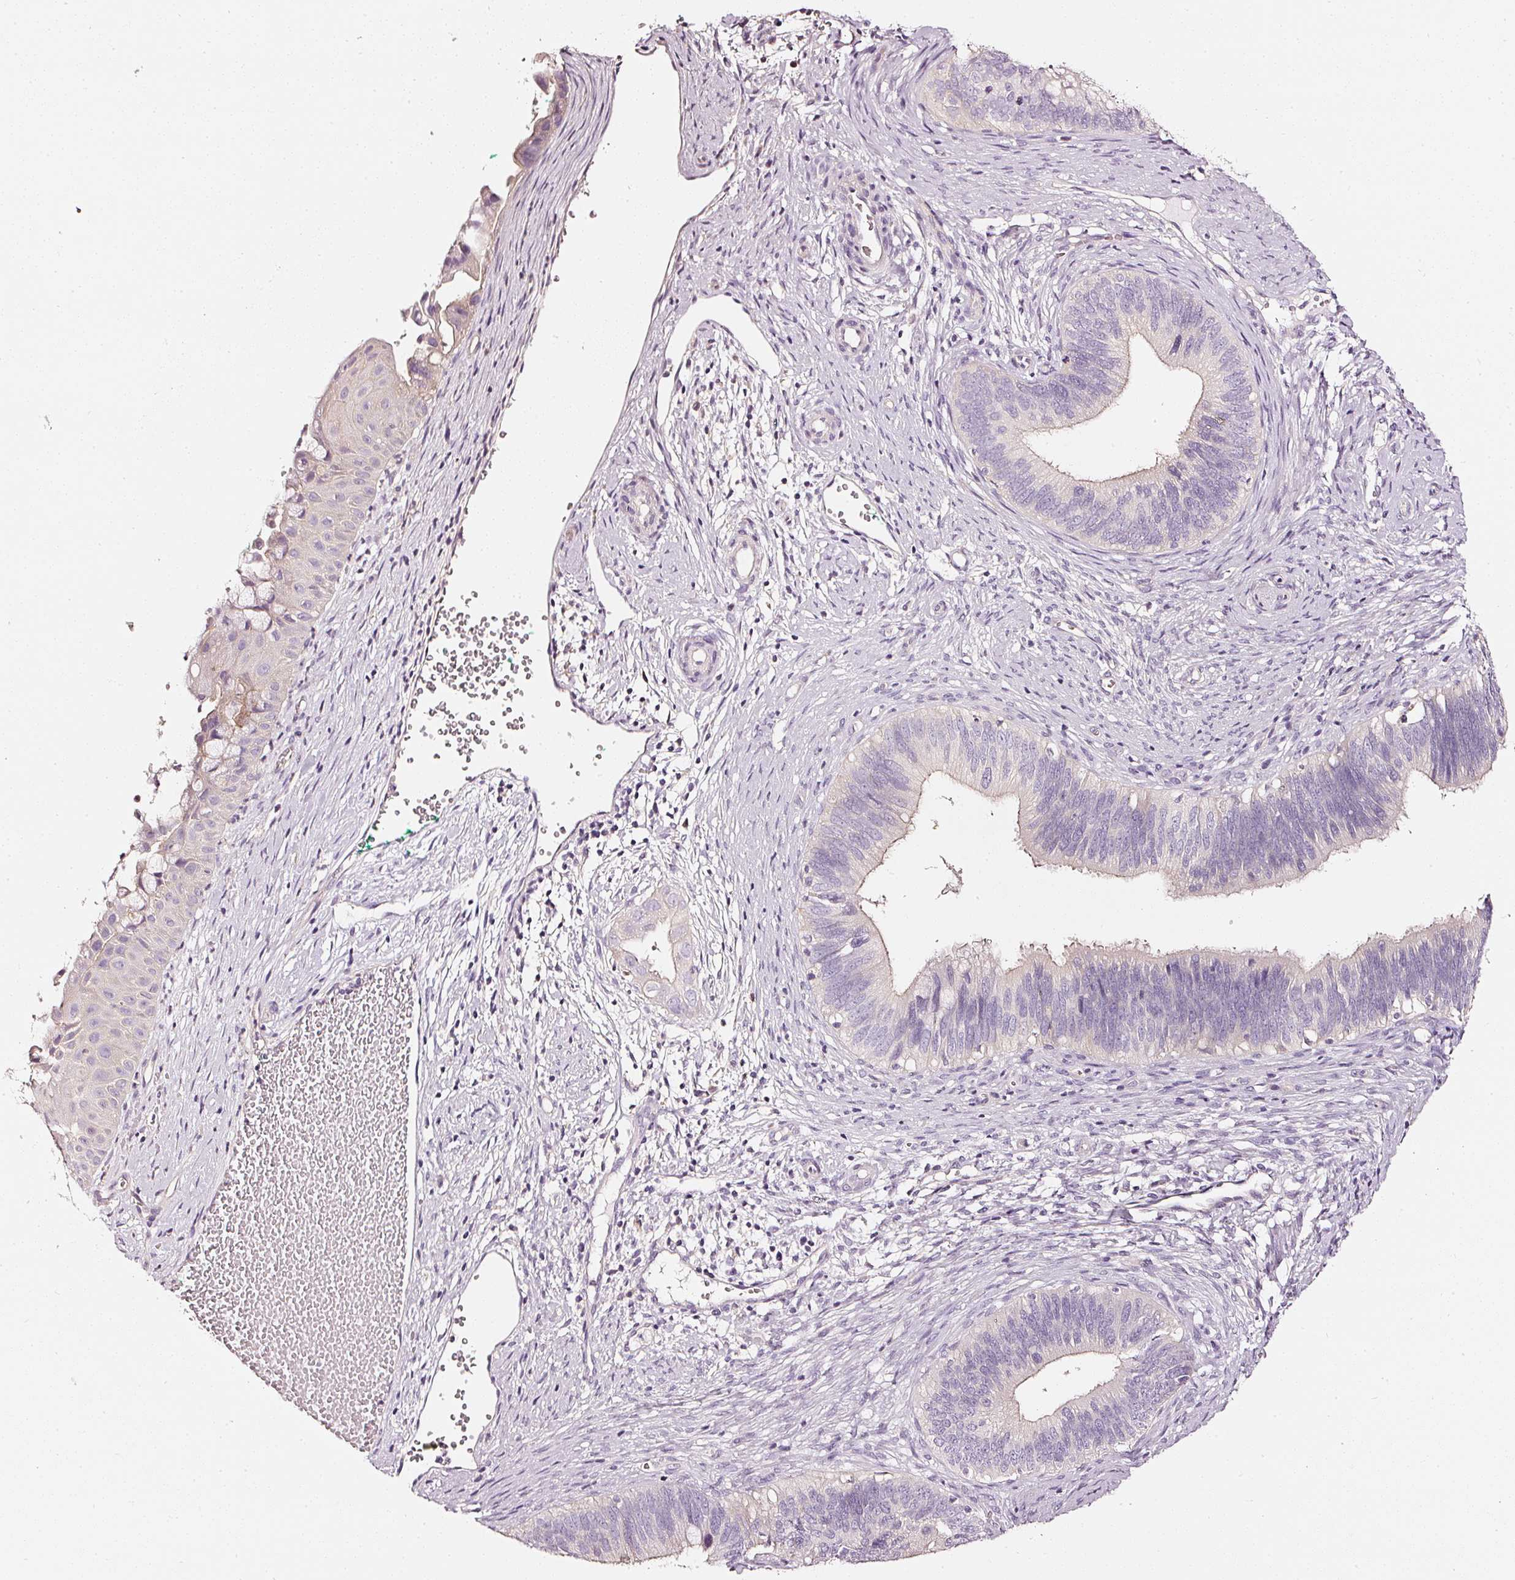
{"staining": {"intensity": "weak", "quantity": "25%-75%", "location": "cytoplasmic/membranous"}, "tissue": "cervical cancer", "cell_type": "Tumor cells", "image_type": "cancer", "snomed": [{"axis": "morphology", "description": "Adenocarcinoma, NOS"}, {"axis": "topography", "description": "Cervix"}], "caption": "Protein staining reveals weak cytoplasmic/membranous staining in approximately 25%-75% of tumor cells in cervical adenocarcinoma. Nuclei are stained in blue.", "gene": "CNP", "patient": {"sex": "female", "age": 42}}